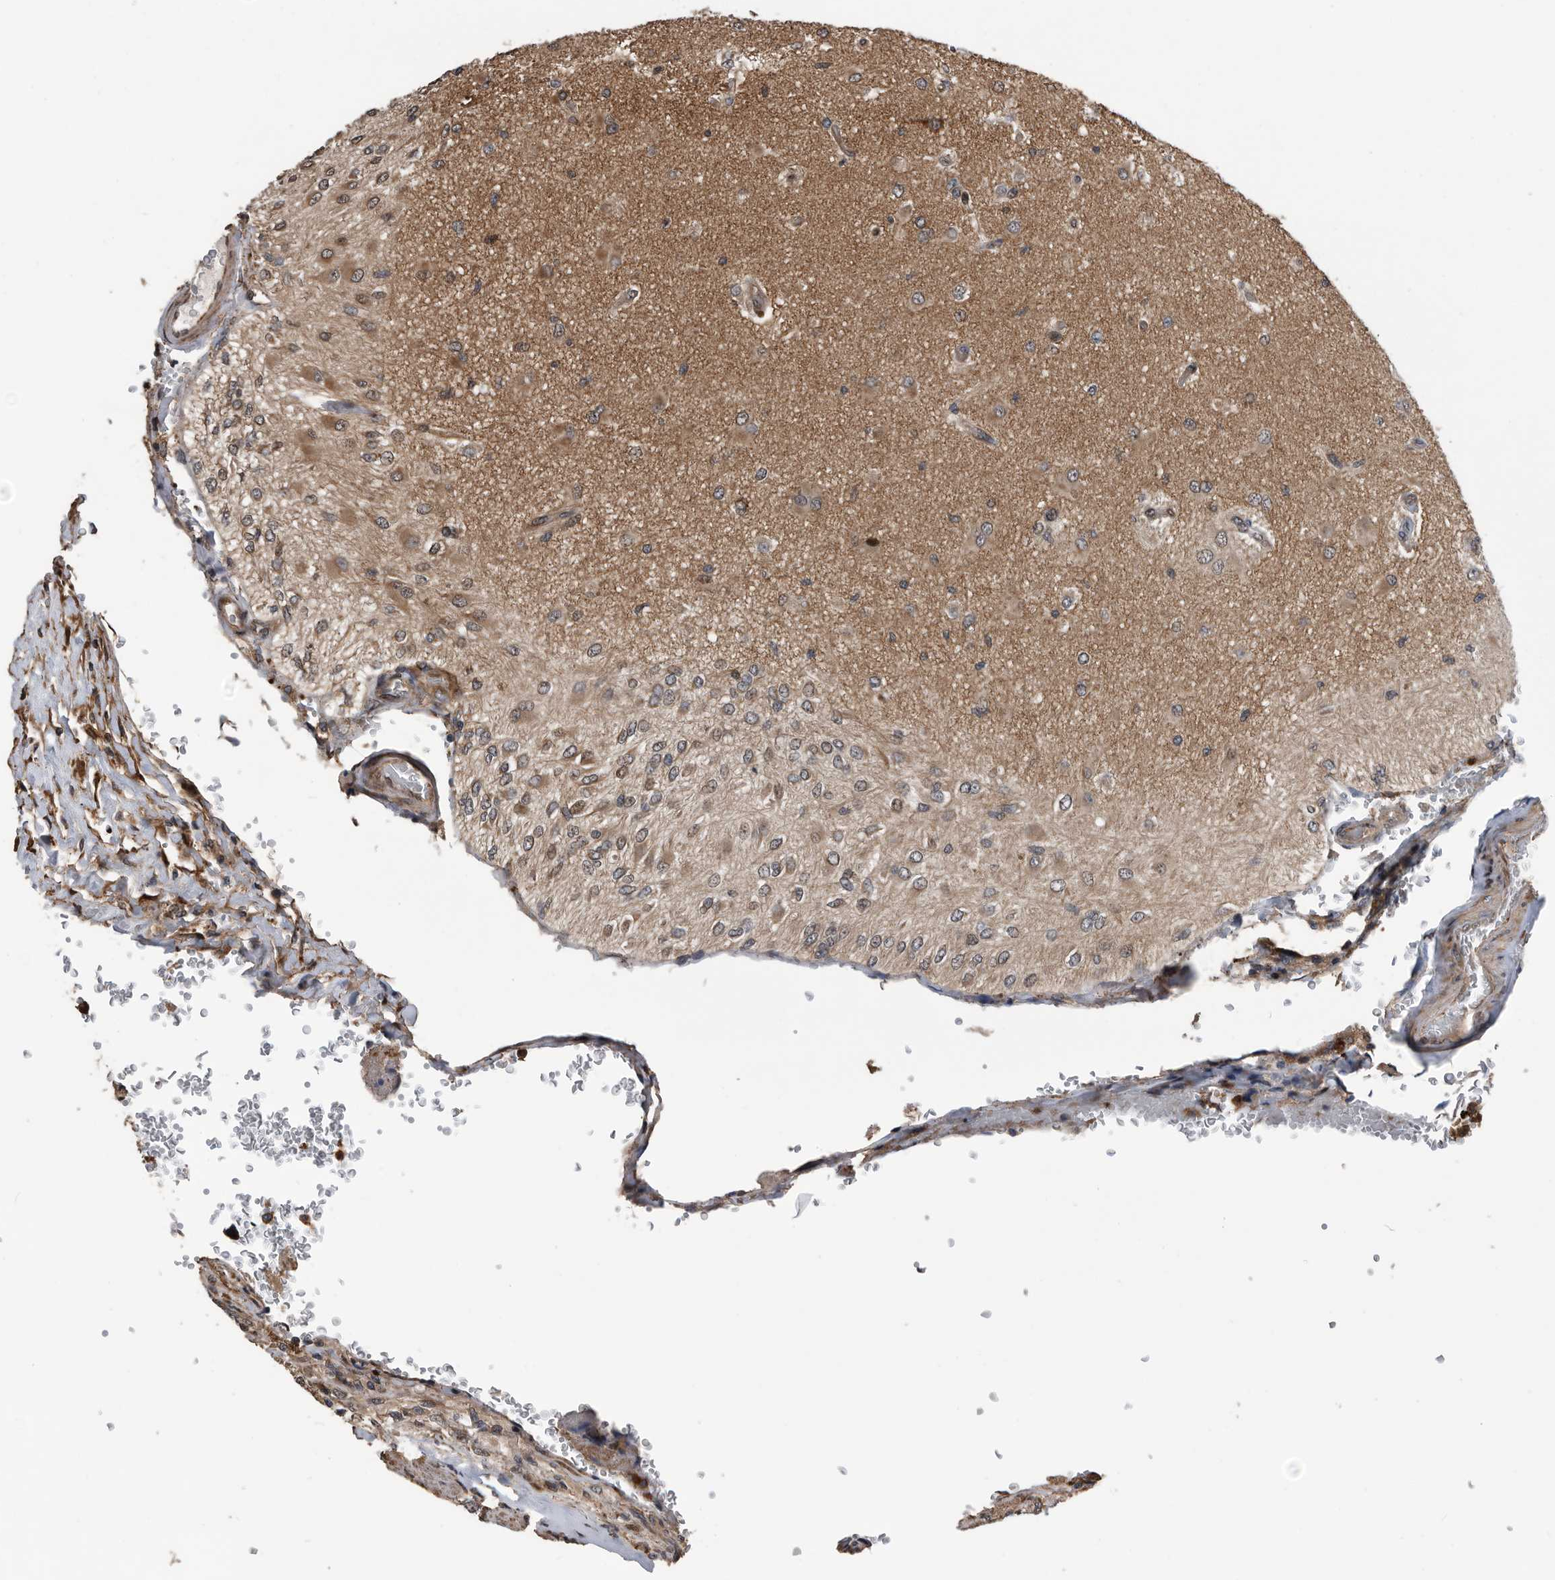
{"staining": {"intensity": "weak", "quantity": "25%-75%", "location": "cytoplasmic/membranous"}, "tissue": "glioma", "cell_type": "Tumor cells", "image_type": "cancer", "snomed": [{"axis": "morphology", "description": "Normal tissue, NOS"}, {"axis": "morphology", "description": "Glioma, malignant, High grade"}, {"axis": "topography", "description": "Cerebral cortex"}], "caption": "Protein expression analysis of human high-grade glioma (malignant) reveals weak cytoplasmic/membranous staining in approximately 25%-75% of tumor cells.", "gene": "SERINC2", "patient": {"sex": "male", "age": 77}}